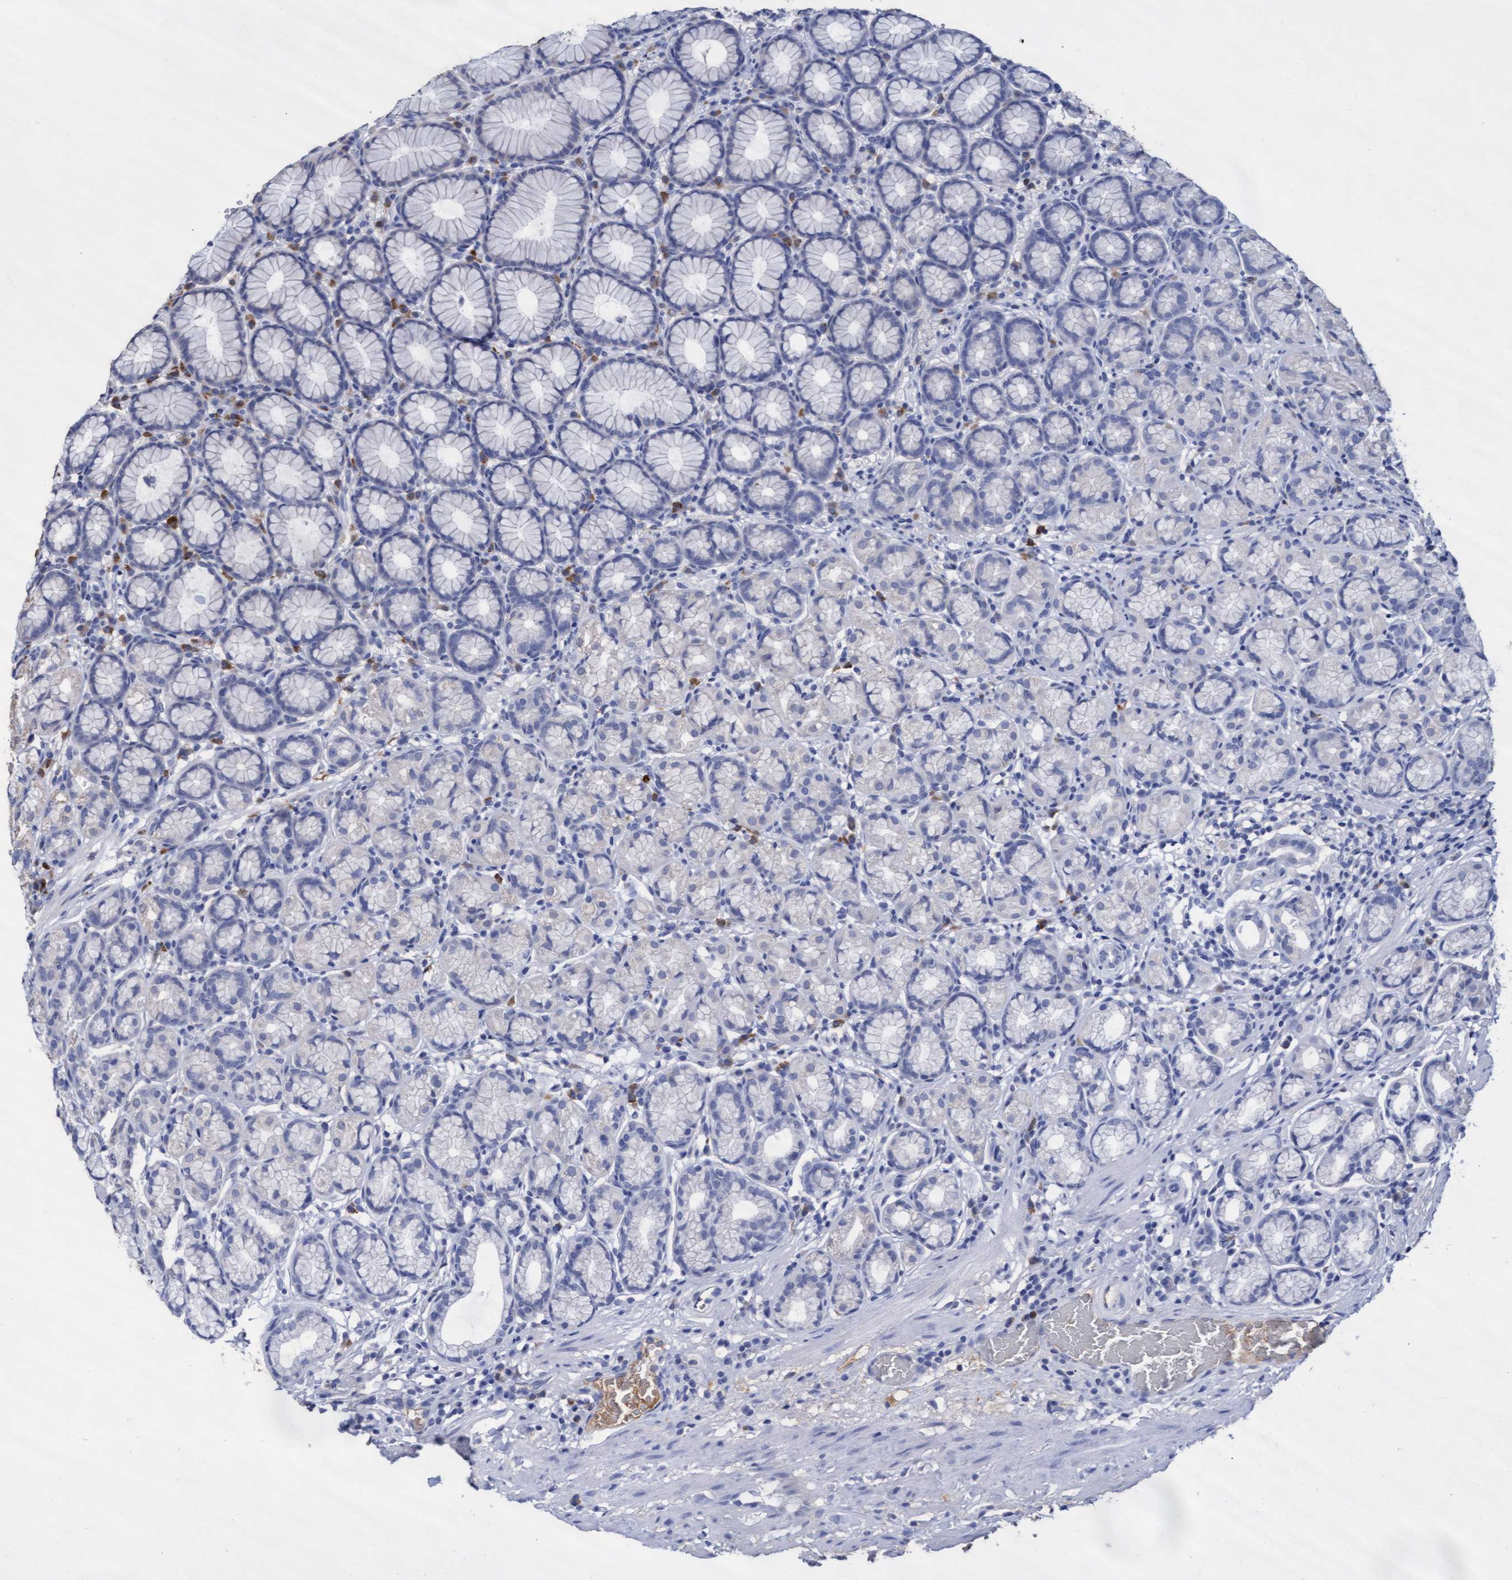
{"staining": {"intensity": "weak", "quantity": "<25%", "location": "cytoplasmic/membranous"}, "tissue": "stomach", "cell_type": "Glandular cells", "image_type": "normal", "snomed": [{"axis": "morphology", "description": "Normal tissue, NOS"}, {"axis": "topography", "description": "Stomach"}], "caption": "Protein analysis of normal stomach demonstrates no significant expression in glandular cells. The staining is performed using DAB (3,3'-diaminobenzidine) brown chromogen with nuclei counter-stained in using hematoxylin.", "gene": "GPR39", "patient": {"sex": "male", "age": 42}}